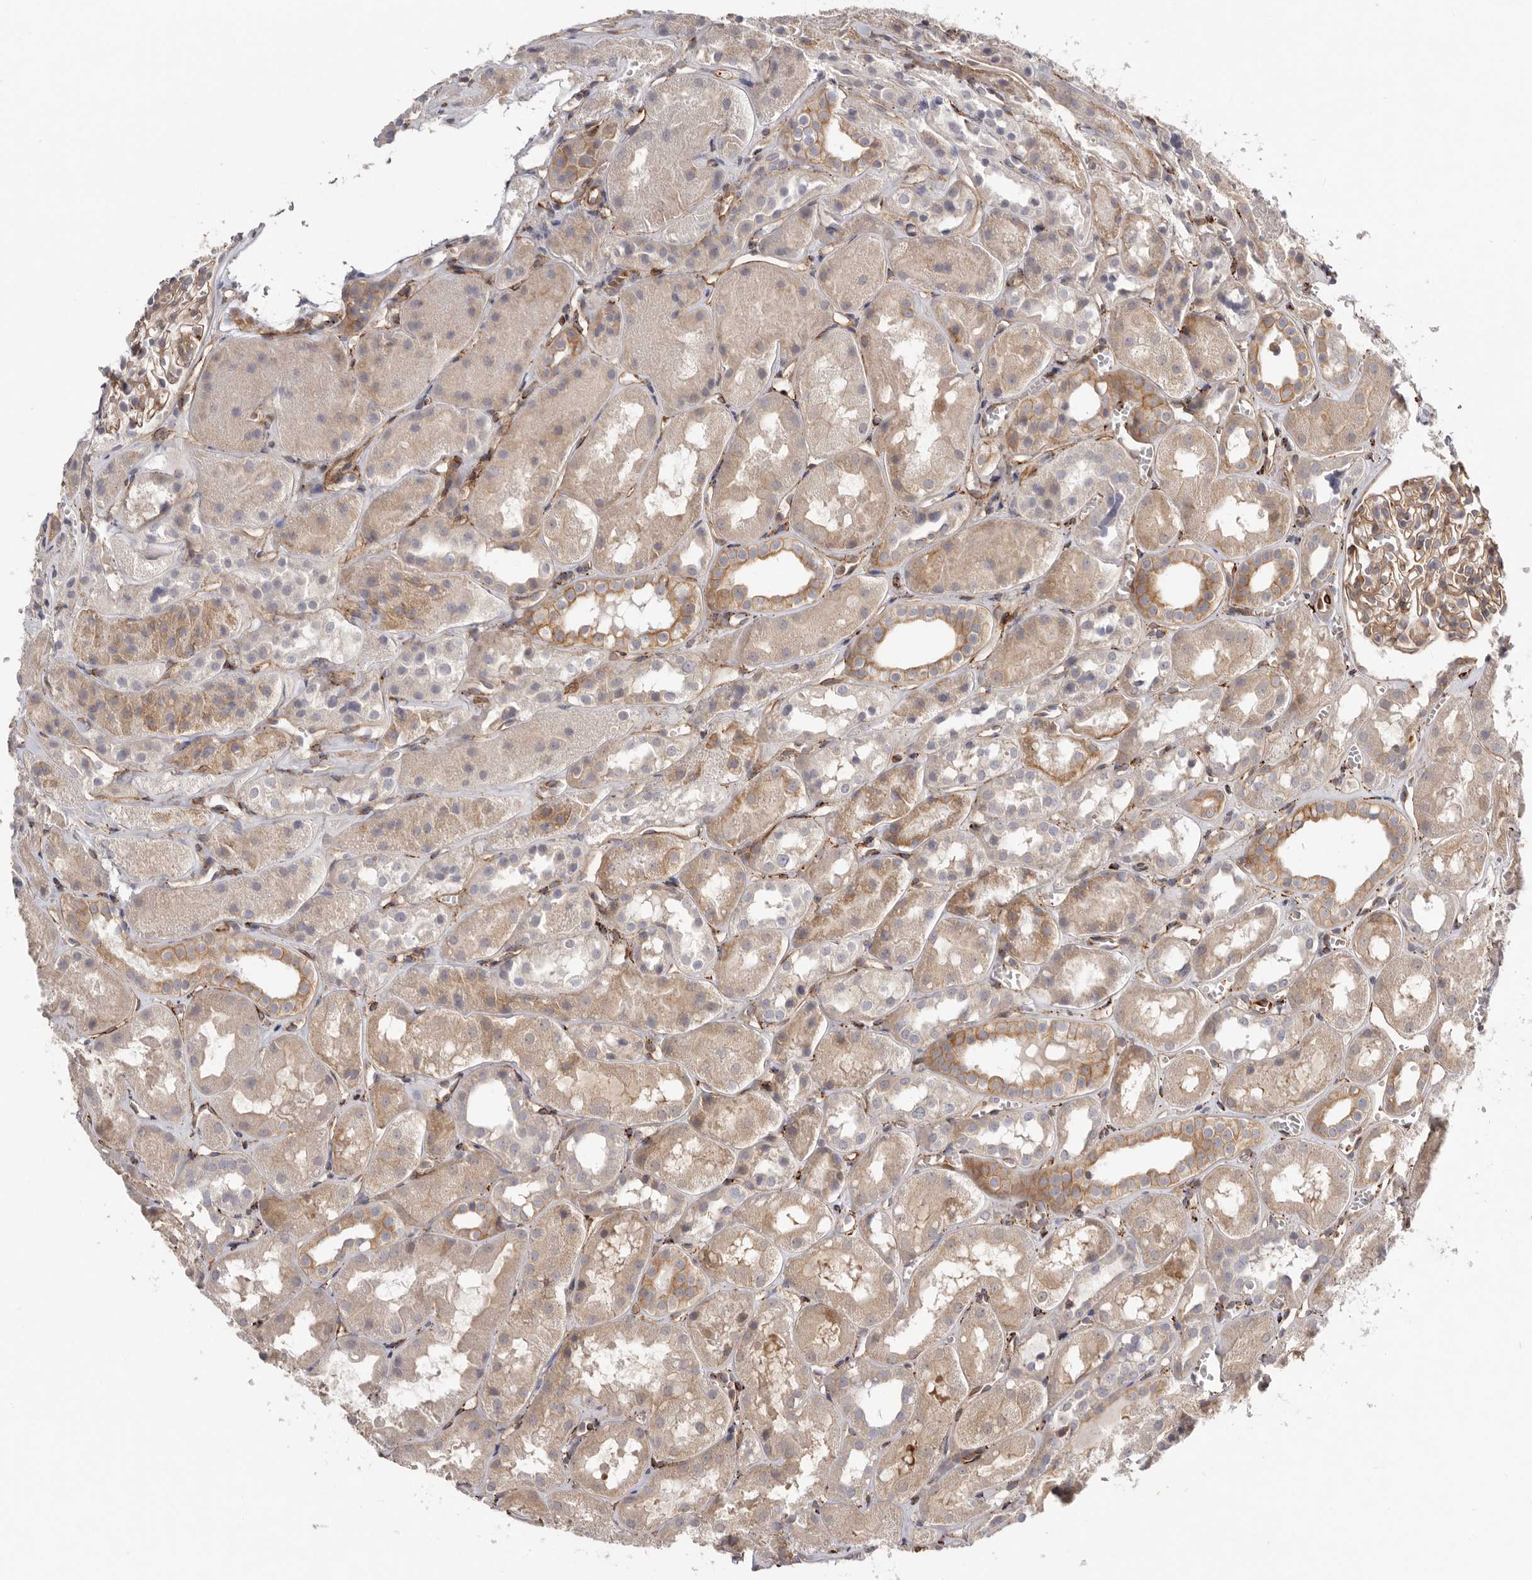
{"staining": {"intensity": "strong", "quantity": "25%-75%", "location": "cytoplasmic/membranous"}, "tissue": "kidney", "cell_type": "Cells in glomeruli", "image_type": "normal", "snomed": [{"axis": "morphology", "description": "Normal tissue, NOS"}, {"axis": "topography", "description": "Kidney"}], "caption": "Cells in glomeruli show high levels of strong cytoplasmic/membranous positivity in approximately 25%-75% of cells in normal human kidney.", "gene": "WDTC1", "patient": {"sex": "male", "age": 16}}